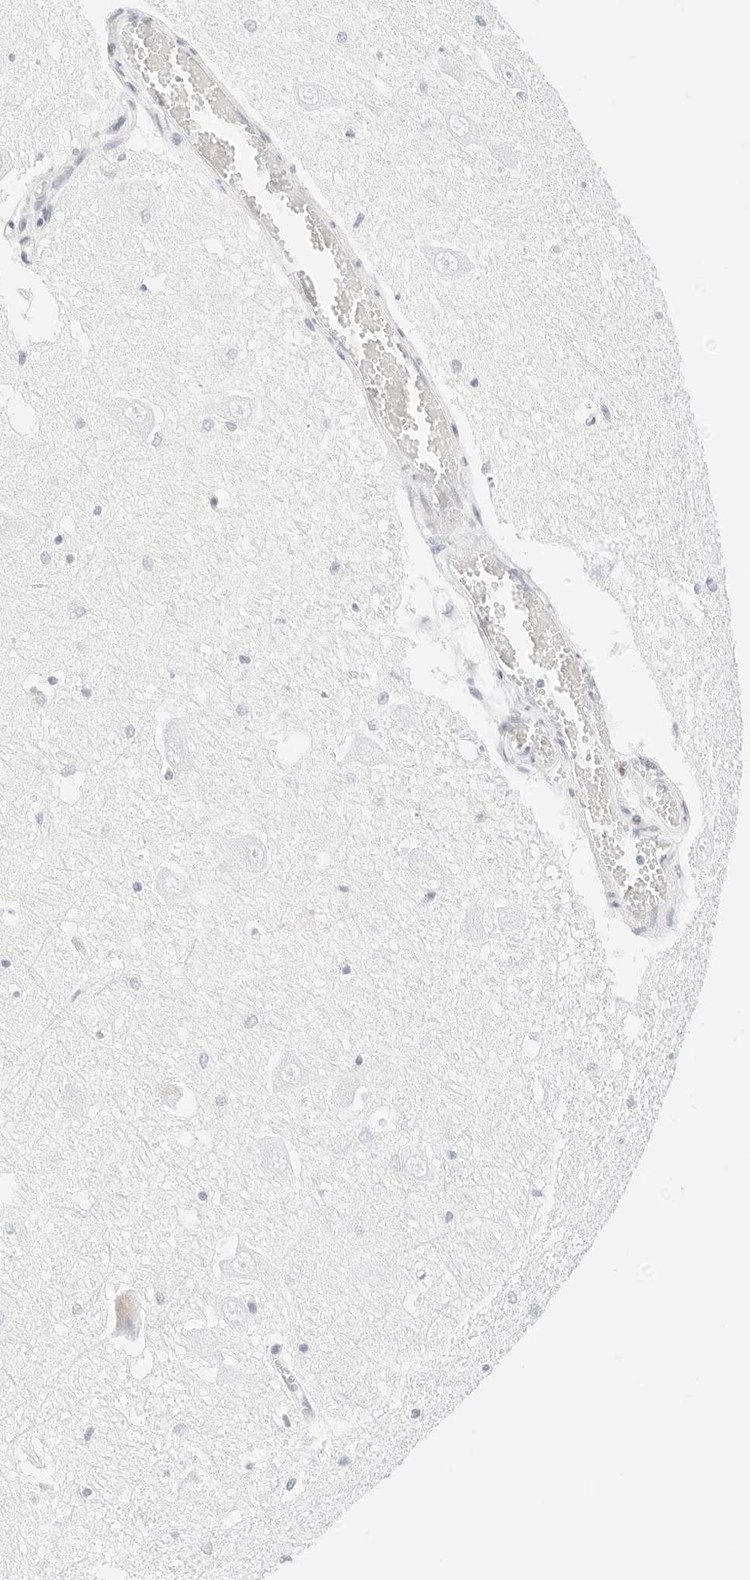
{"staining": {"intensity": "negative", "quantity": "none", "location": "none"}, "tissue": "hippocampus", "cell_type": "Glial cells", "image_type": "normal", "snomed": [{"axis": "morphology", "description": "Normal tissue, NOS"}, {"axis": "topography", "description": "Hippocampus"}], "caption": "The histopathology image displays no staining of glial cells in normal hippocampus. (DAB immunohistochemistry, high magnification).", "gene": "CDH1", "patient": {"sex": "male", "age": 70}}